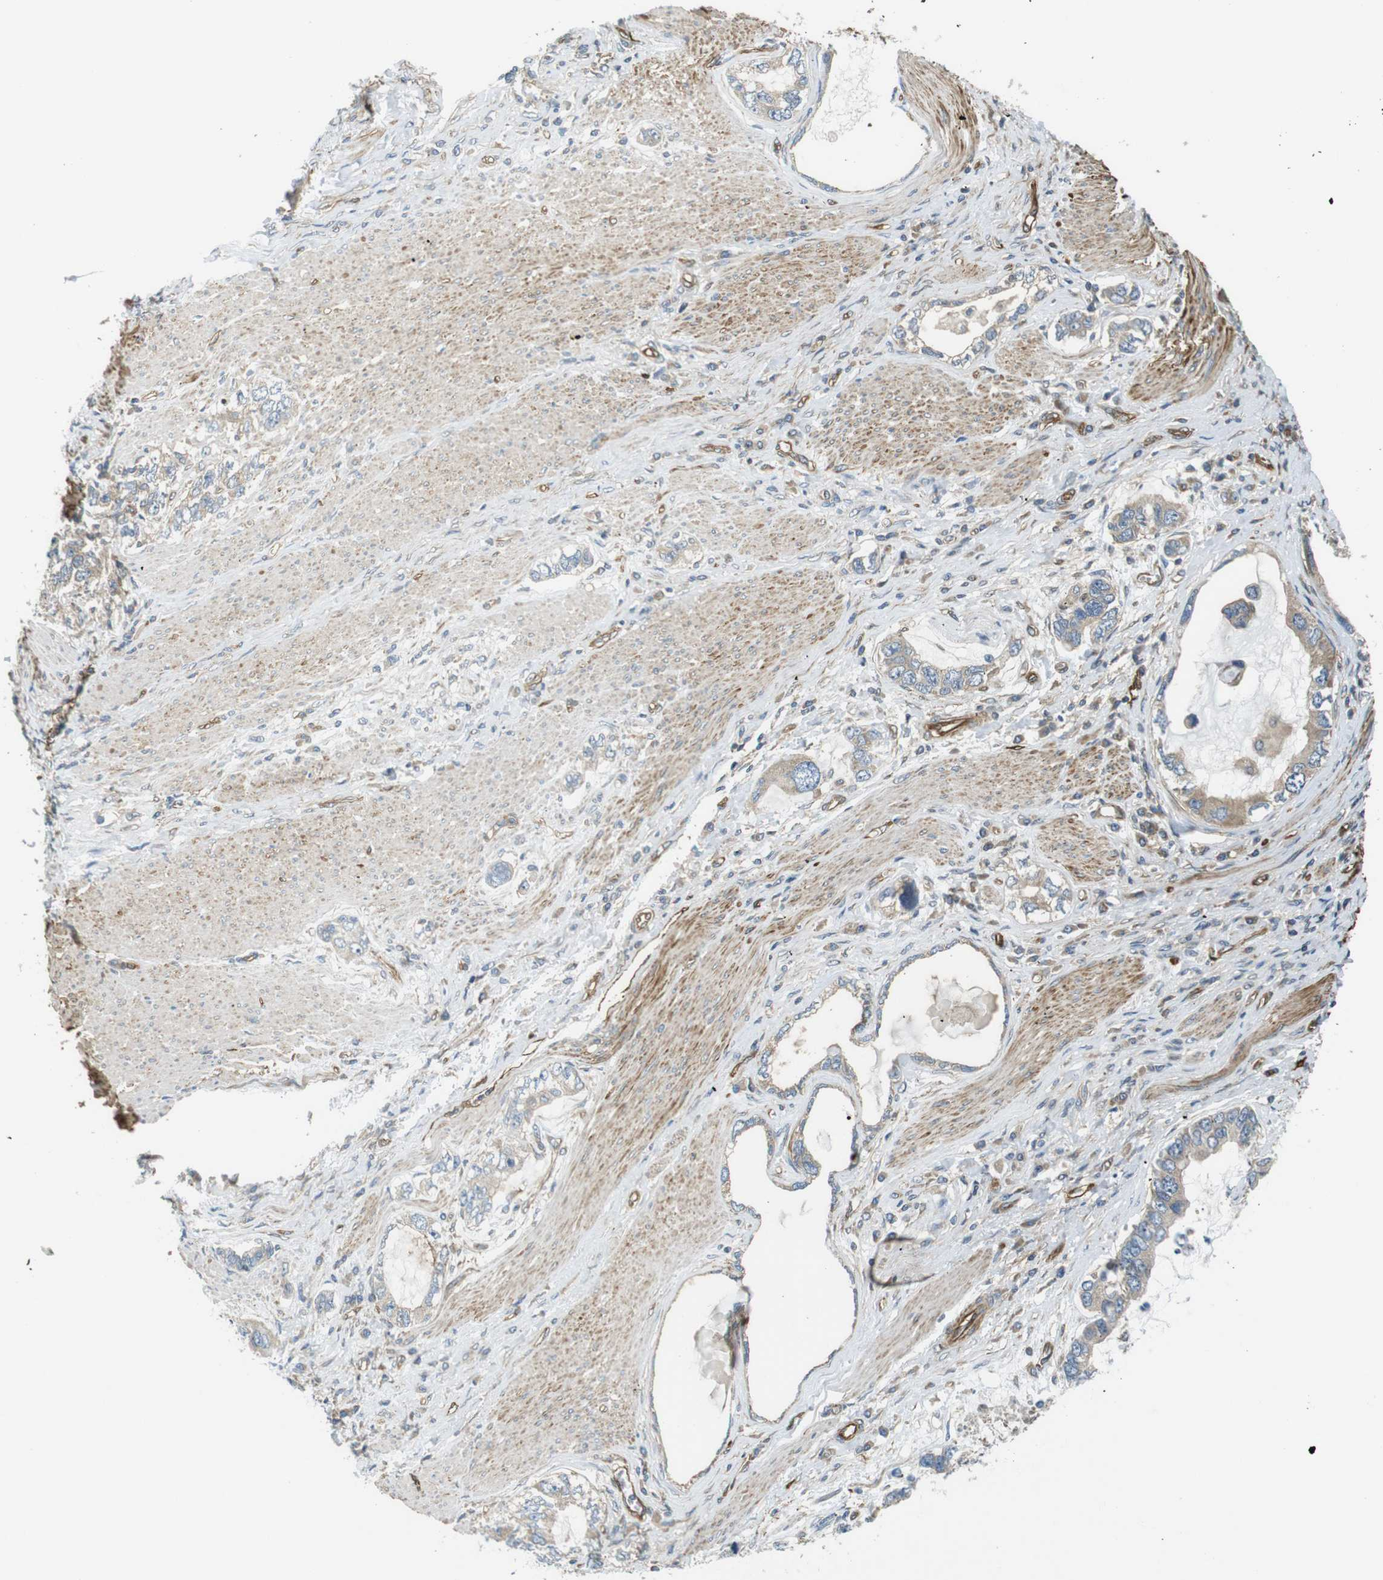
{"staining": {"intensity": "moderate", "quantity": ">75%", "location": "cytoplasmic/membranous"}, "tissue": "stomach cancer", "cell_type": "Tumor cells", "image_type": "cancer", "snomed": [{"axis": "morphology", "description": "Adenocarcinoma, NOS"}, {"axis": "topography", "description": "Stomach, lower"}], "caption": "This image shows immunohistochemistry (IHC) staining of human stomach cancer (adenocarcinoma), with medium moderate cytoplasmic/membranous expression in about >75% of tumor cells.", "gene": "TSC1", "patient": {"sex": "female", "age": 93}}